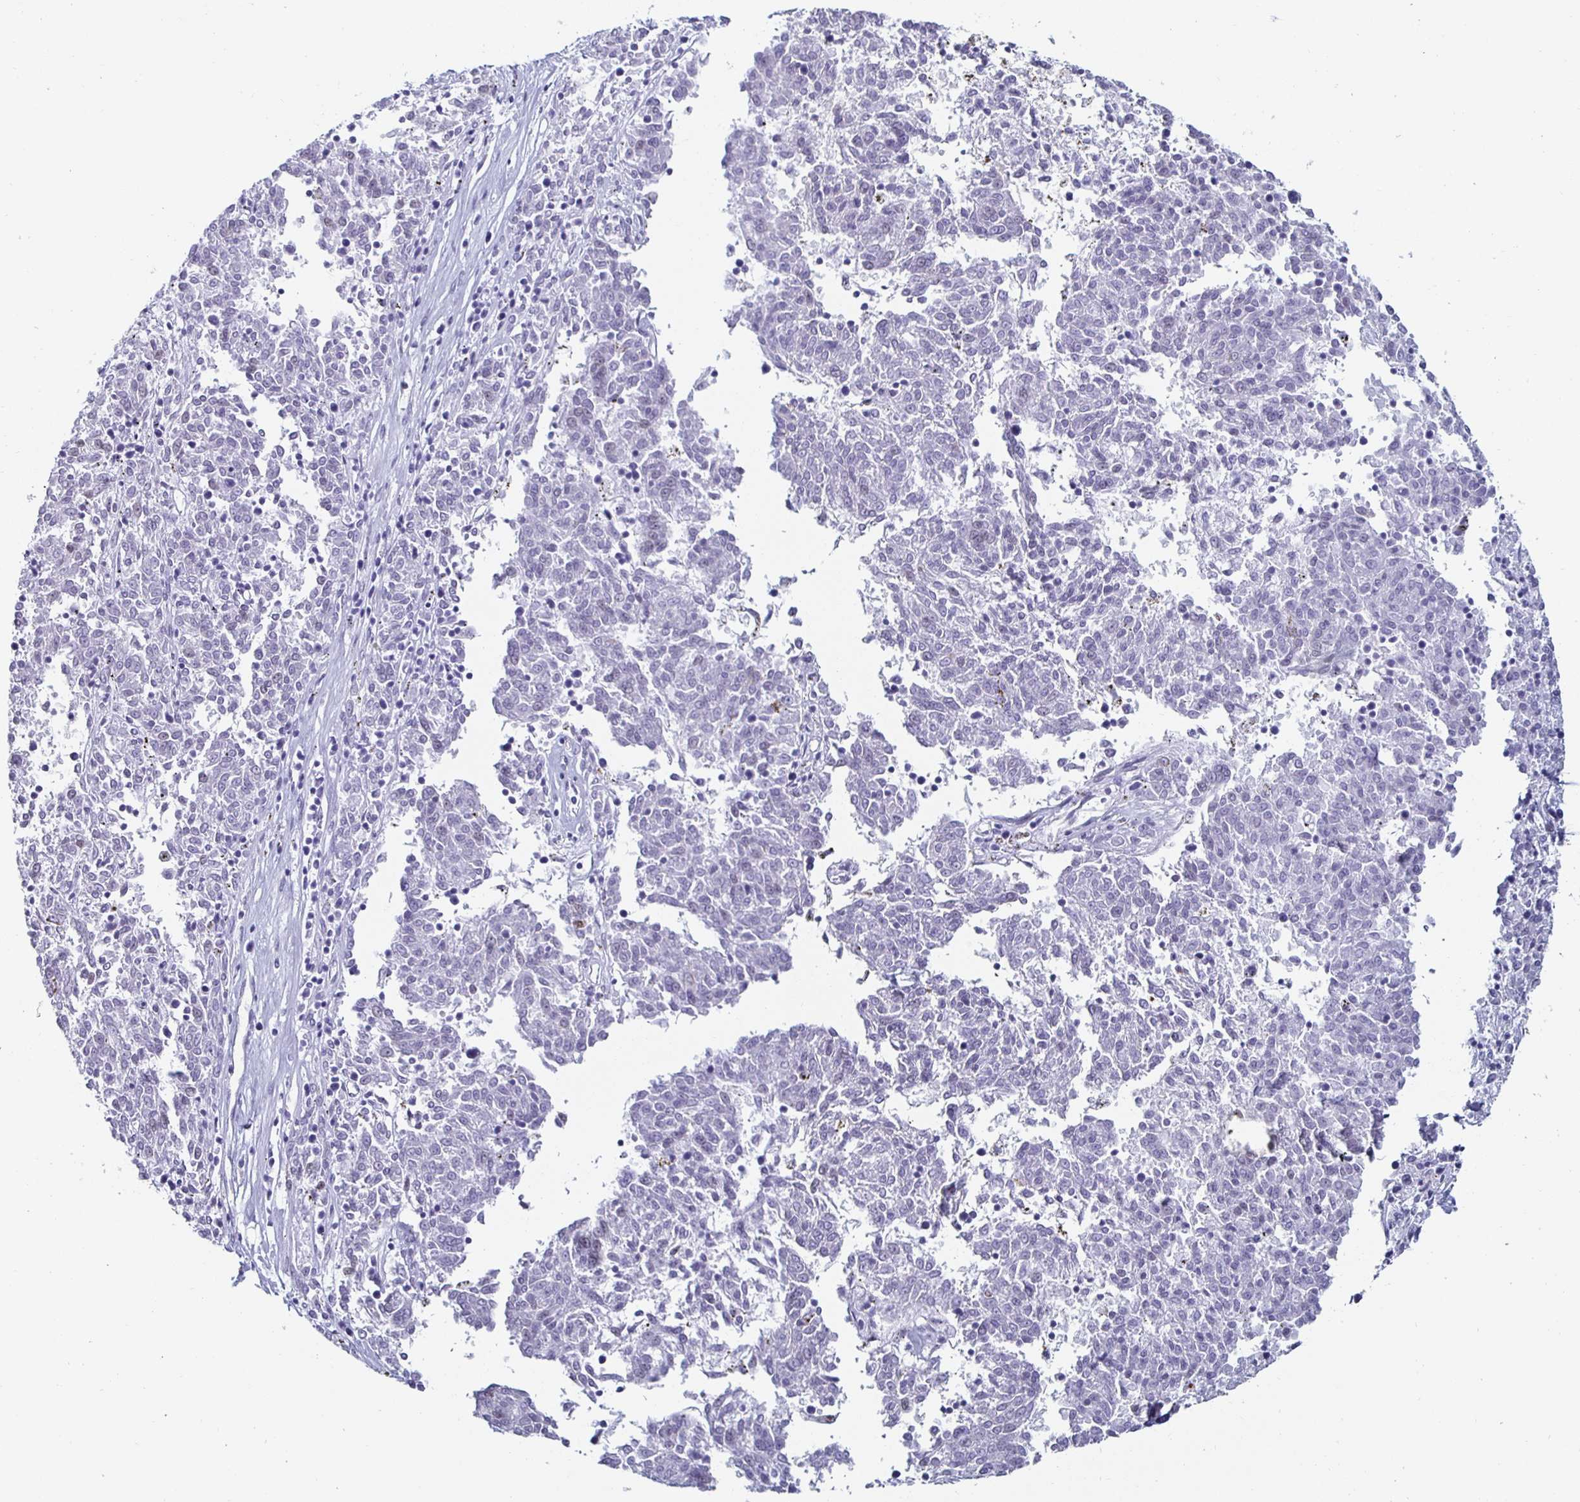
{"staining": {"intensity": "negative", "quantity": "none", "location": "none"}, "tissue": "melanoma", "cell_type": "Tumor cells", "image_type": "cancer", "snomed": [{"axis": "morphology", "description": "Malignant melanoma, NOS"}, {"axis": "topography", "description": "Skin"}], "caption": "This is an immunohistochemistry (IHC) micrograph of human melanoma. There is no expression in tumor cells.", "gene": "KRT4", "patient": {"sex": "female", "age": 72}}